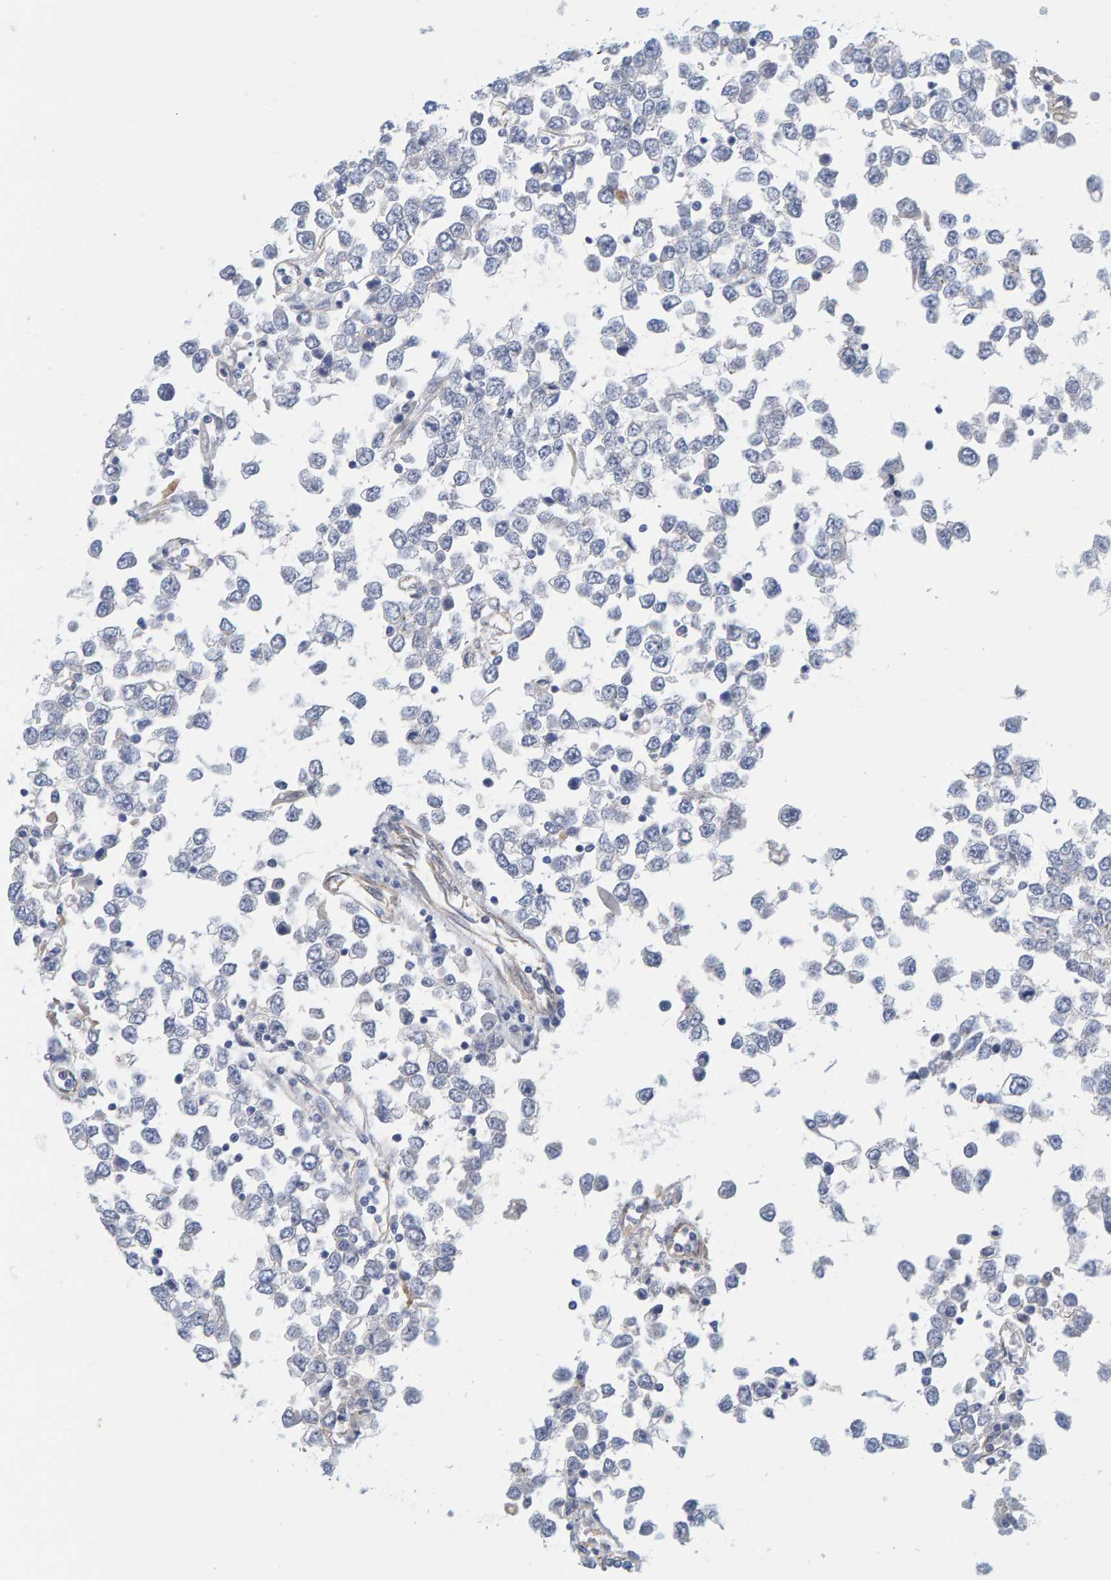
{"staining": {"intensity": "negative", "quantity": "none", "location": "none"}, "tissue": "testis cancer", "cell_type": "Tumor cells", "image_type": "cancer", "snomed": [{"axis": "morphology", "description": "Seminoma, NOS"}, {"axis": "topography", "description": "Testis"}], "caption": "Human testis seminoma stained for a protein using IHC demonstrates no expression in tumor cells.", "gene": "KRBA2", "patient": {"sex": "male", "age": 65}}